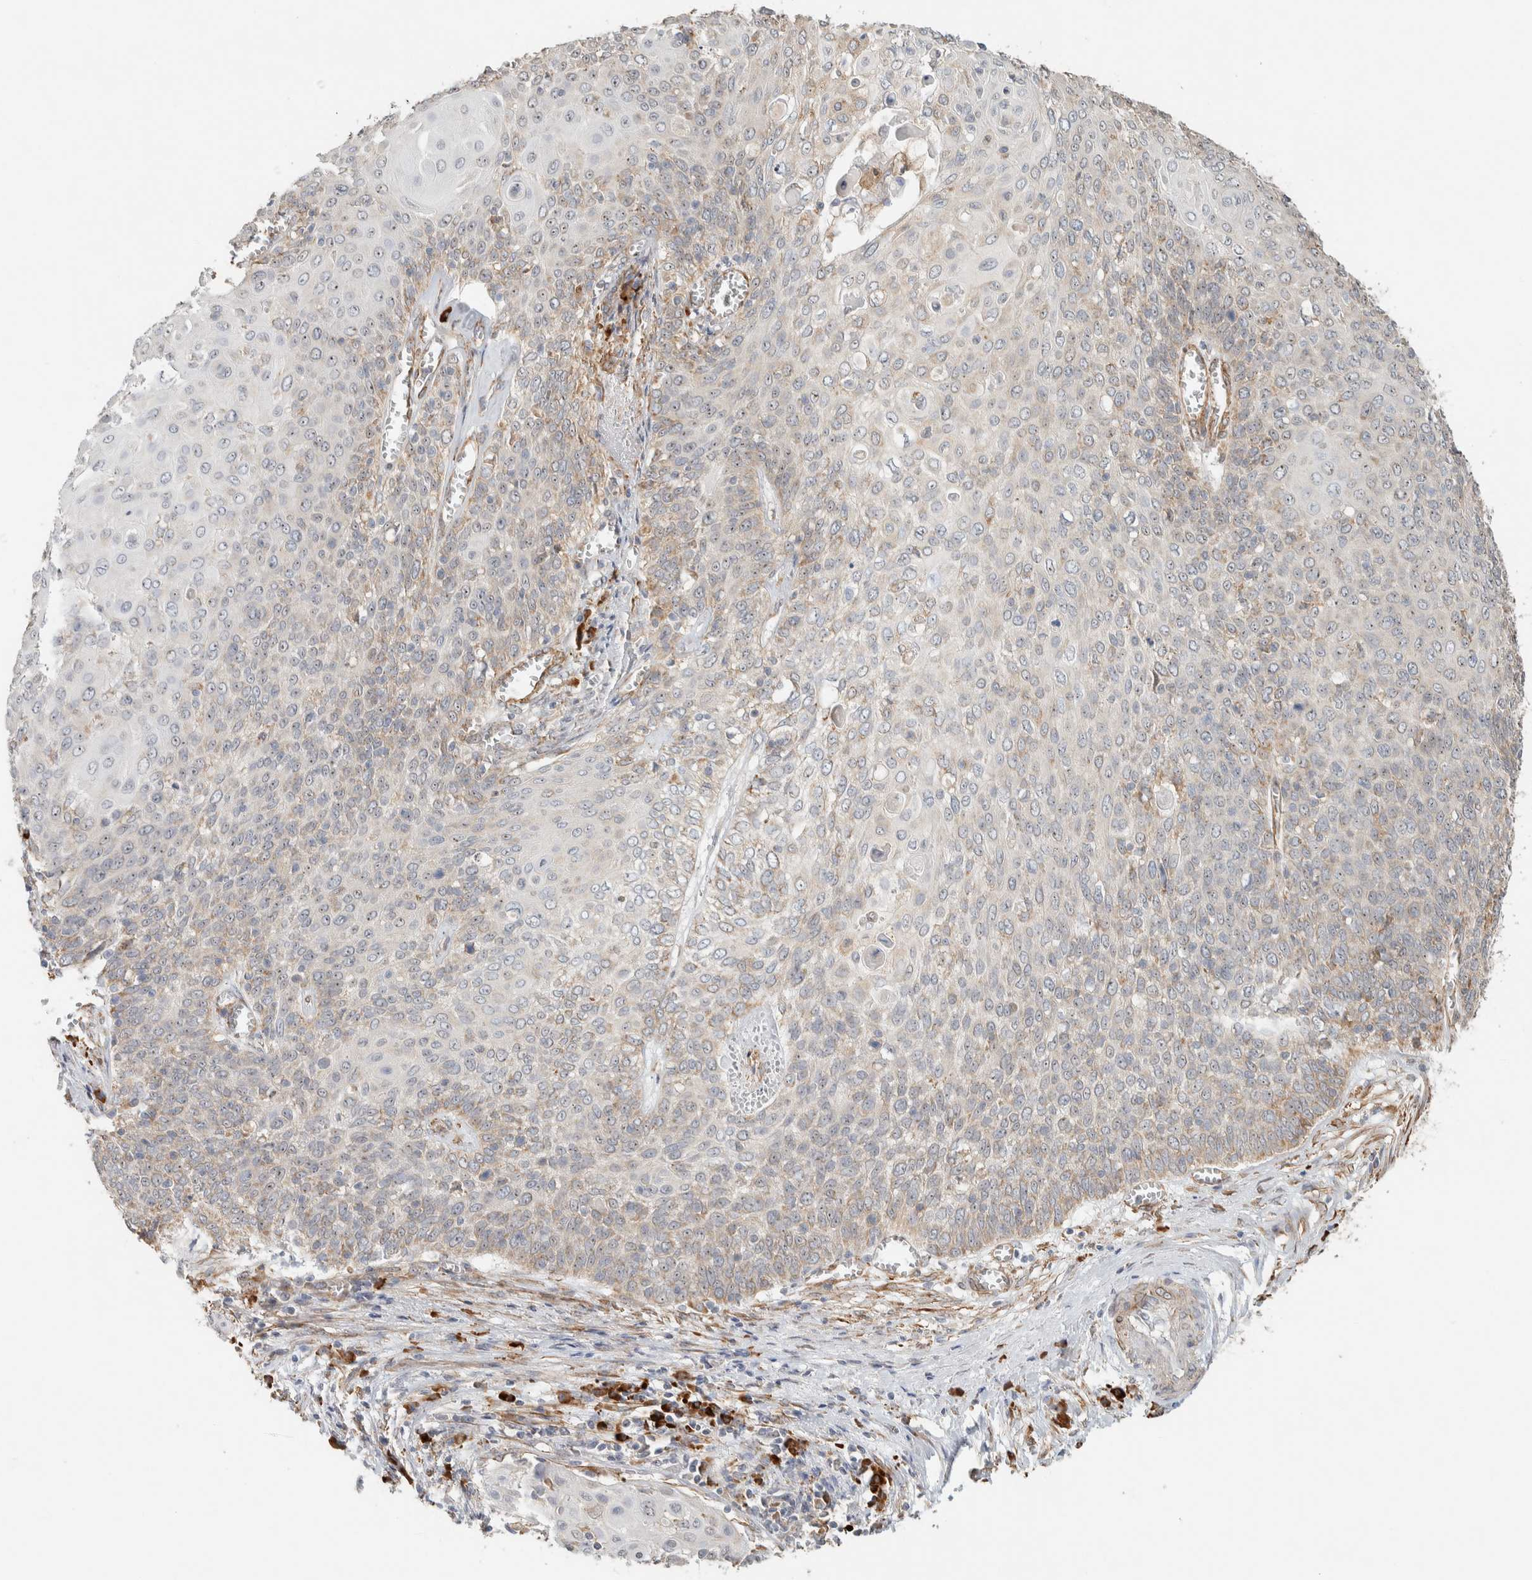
{"staining": {"intensity": "weak", "quantity": "25%-75%", "location": "cytoplasmic/membranous"}, "tissue": "cervical cancer", "cell_type": "Tumor cells", "image_type": "cancer", "snomed": [{"axis": "morphology", "description": "Squamous cell carcinoma, NOS"}, {"axis": "topography", "description": "Cervix"}], "caption": "The photomicrograph reveals immunohistochemical staining of squamous cell carcinoma (cervical). There is weak cytoplasmic/membranous staining is present in about 25%-75% of tumor cells.", "gene": "KLHL40", "patient": {"sex": "female", "age": 39}}